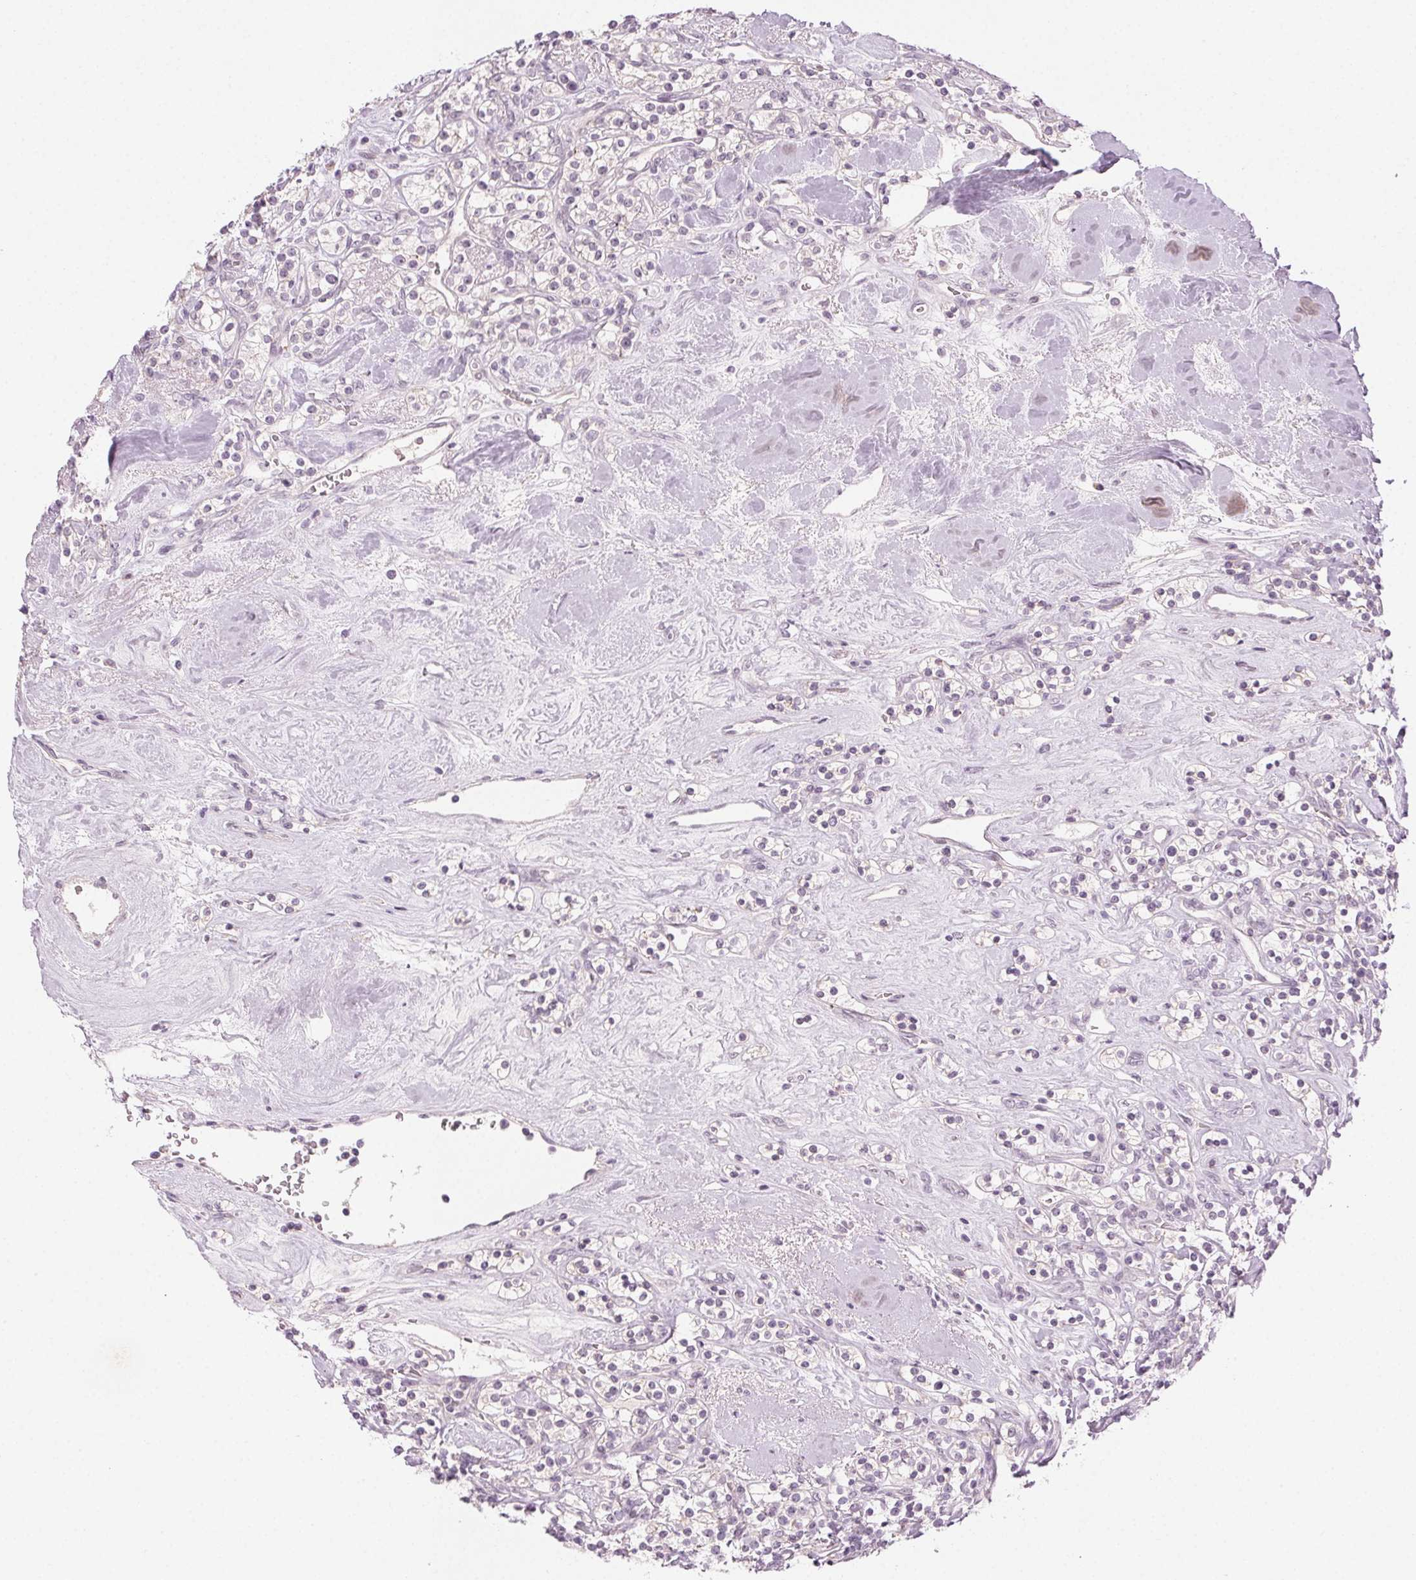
{"staining": {"intensity": "negative", "quantity": "none", "location": "none"}, "tissue": "renal cancer", "cell_type": "Tumor cells", "image_type": "cancer", "snomed": [{"axis": "morphology", "description": "Adenocarcinoma, NOS"}, {"axis": "topography", "description": "Kidney"}], "caption": "A photomicrograph of human renal cancer (adenocarcinoma) is negative for staining in tumor cells. (DAB immunohistochemistry (IHC) with hematoxylin counter stain).", "gene": "HSF5", "patient": {"sex": "male", "age": 77}}